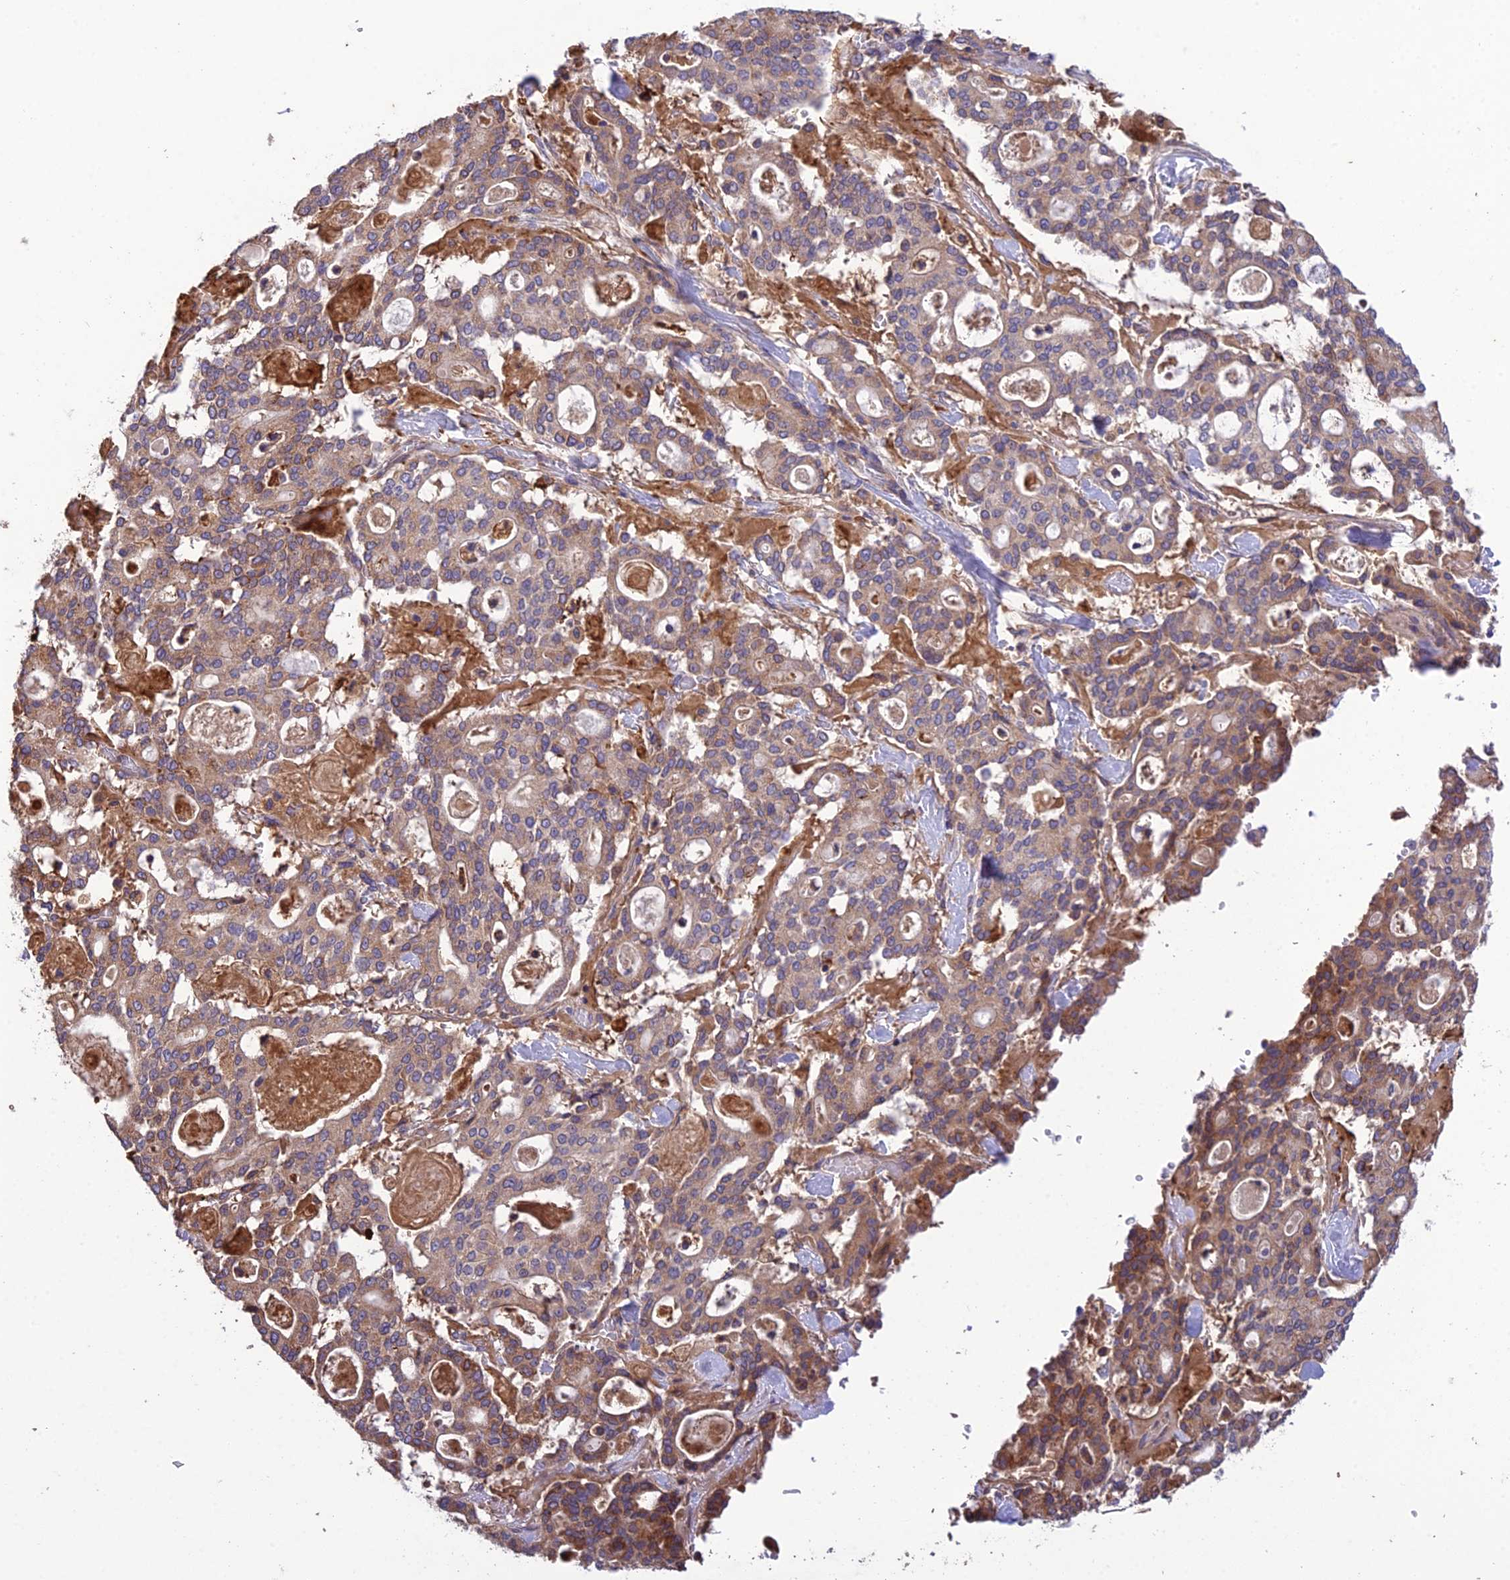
{"staining": {"intensity": "moderate", "quantity": "25%-75%", "location": "cytoplasmic/membranous"}, "tissue": "pancreatic cancer", "cell_type": "Tumor cells", "image_type": "cancer", "snomed": [{"axis": "morphology", "description": "Adenocarcinoma, NOS"}, {"axis": "topography", "description": "Pancreas"}], "caption": "Pancreatic cancer stained with a brown dye reveals moderate cytoplasmic/membranous positive expression in approximately 25%-75% of tumor cells.", "gene": "MIOS", "patient": {"sex": "male", "age": 63}}